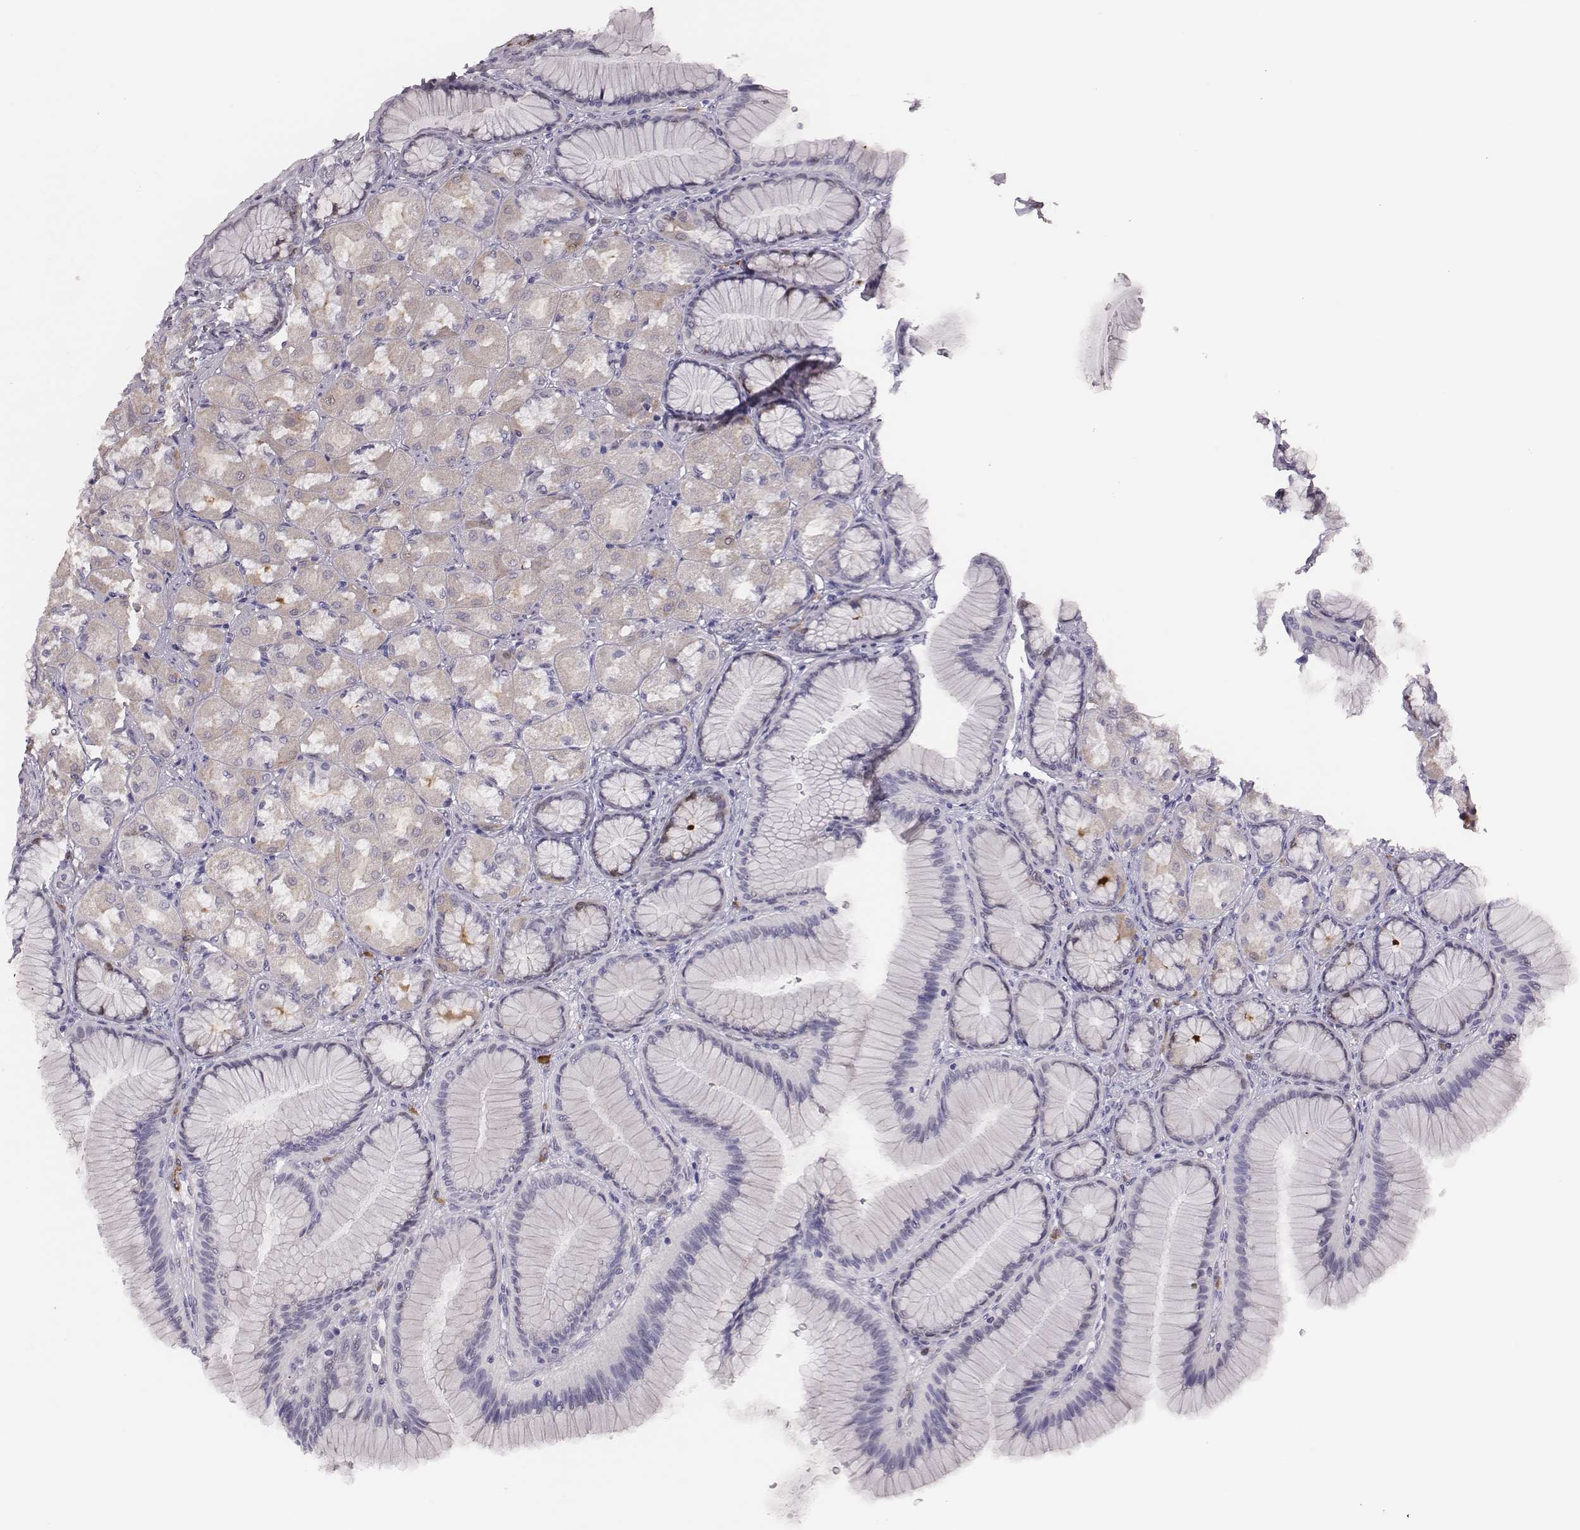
{"staining": {"intensity": "negative", "quantity": "none", "location": "none"}, "tissue": "stomach", "cell_type": "Glandular cells", "image_type": "normal", "snomed": [{"axis": "morphology", "description": "Normal tissue, NOS"}, {"axis": "morphology", "description": "Adenocarcinoma, NOS"}, {"axis": "morphology", "description": "Adenocarcinoma, High grade"}, {"axis": "topography", "description": "Stomach, upper"}, {"axis": "topography", "description": "Stomach"}], "caption": "Glandular cells are negative for protein expression in unremarkable human stomach. (Stains: DAB (3,3'-diaminobenzidine) immunohistochemistry (IHC) with hematoxylin counter stain, Microscopy: brightfield microscopy at high magnification).", "gene": "PBK", "patient": {"sex": "female", "age": 65}}